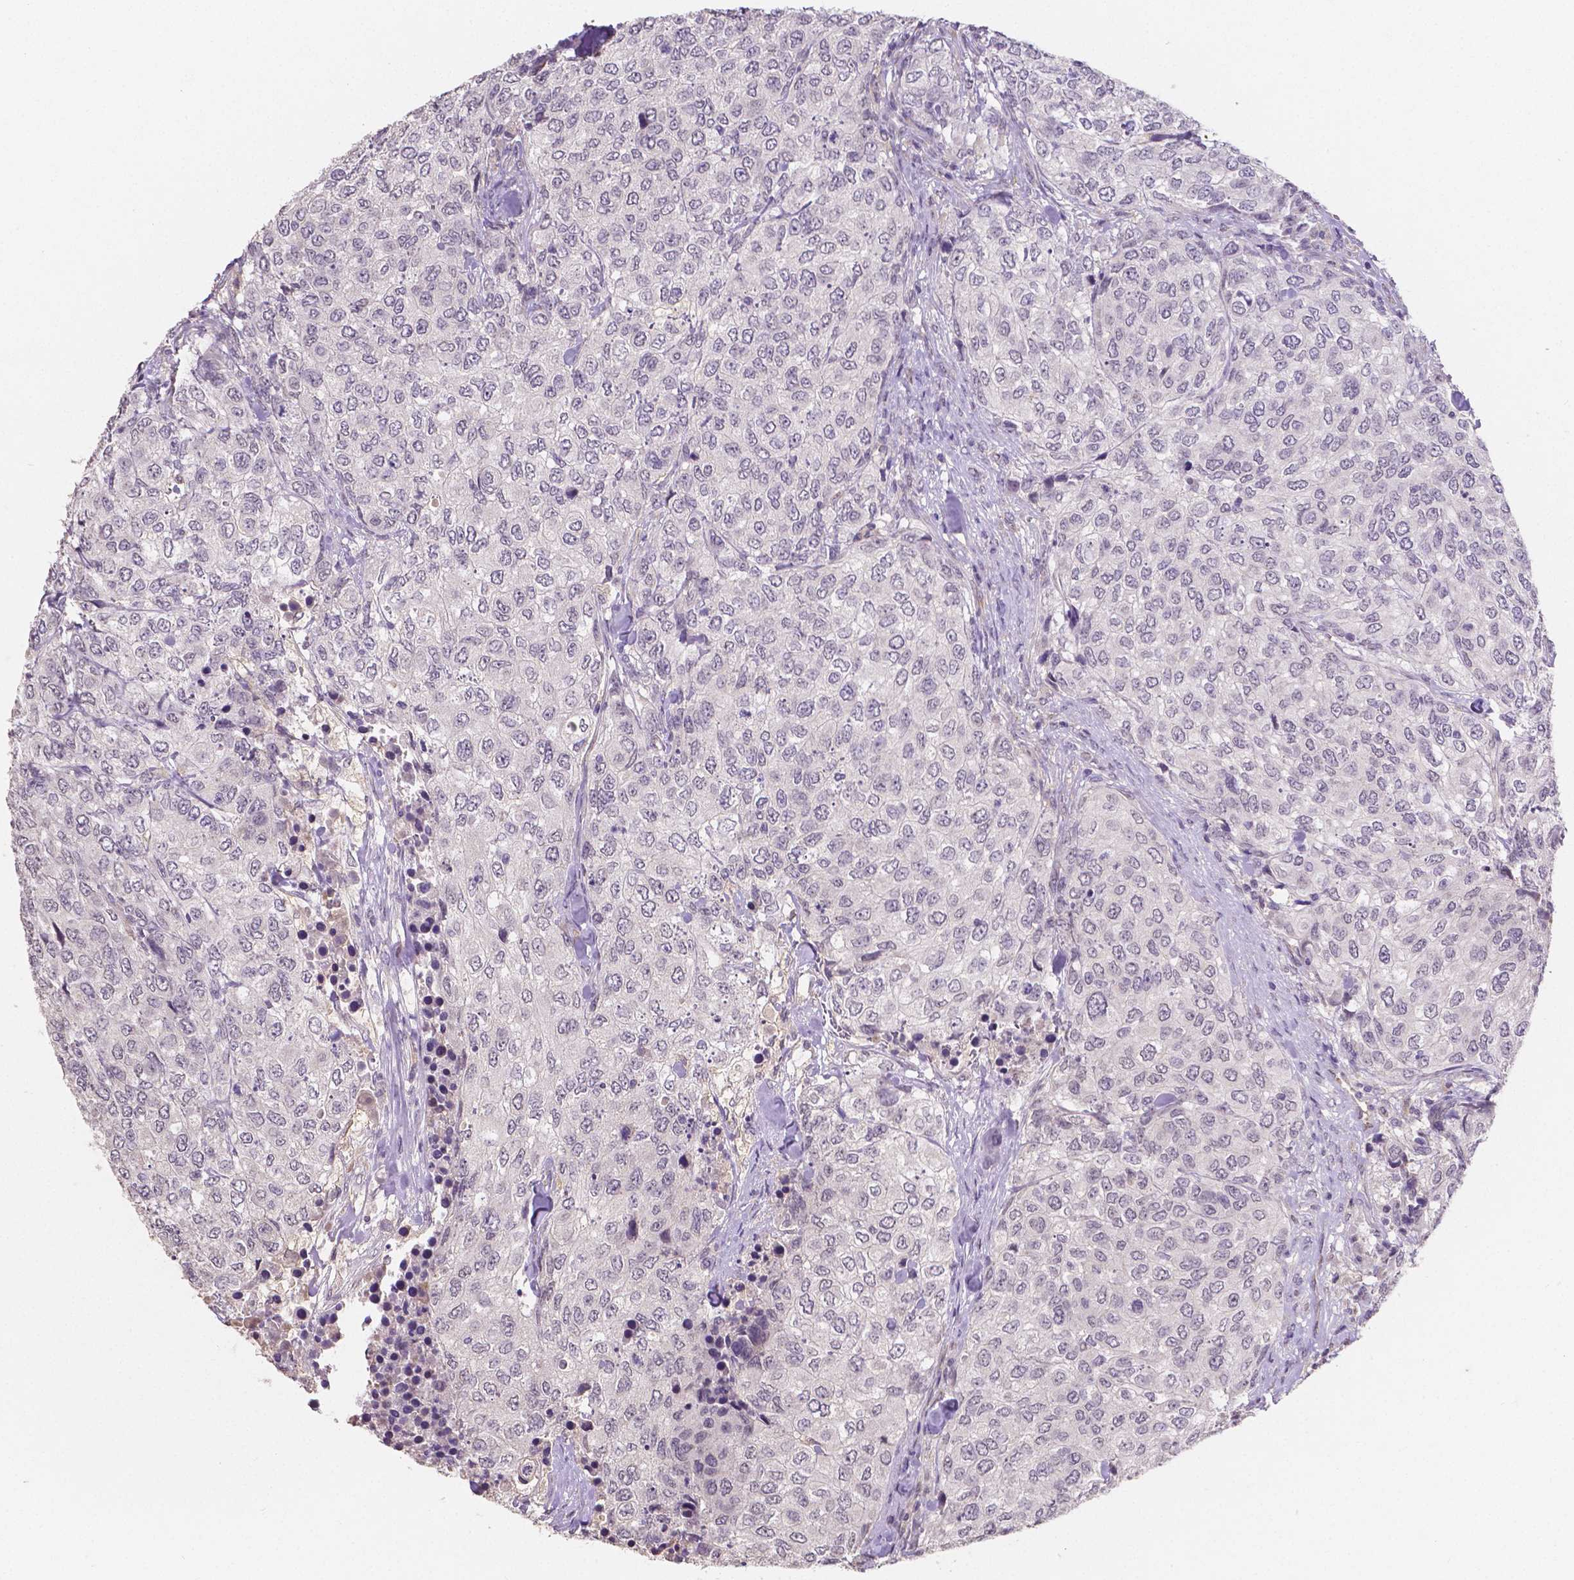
{"staining": {"intensity": "negative", "quantity": "none", "location": "none"}, "tissue": "urothelial cancer", "cell_type": "Tumor cells", "image_type": "cancer", "snomed": [{"axis": "morphology", "description": "Urothelial carcinoma, High grade"}, {"axis": "topography", "description": "Urinary bladder"}], "caption": "The immunohistochemistry photomicrograph has no significant positivity in tumor cells of urothelial cancer tissue.", "gene": "ELAVL2", "patient": {"sex": "female", "age": 78}}